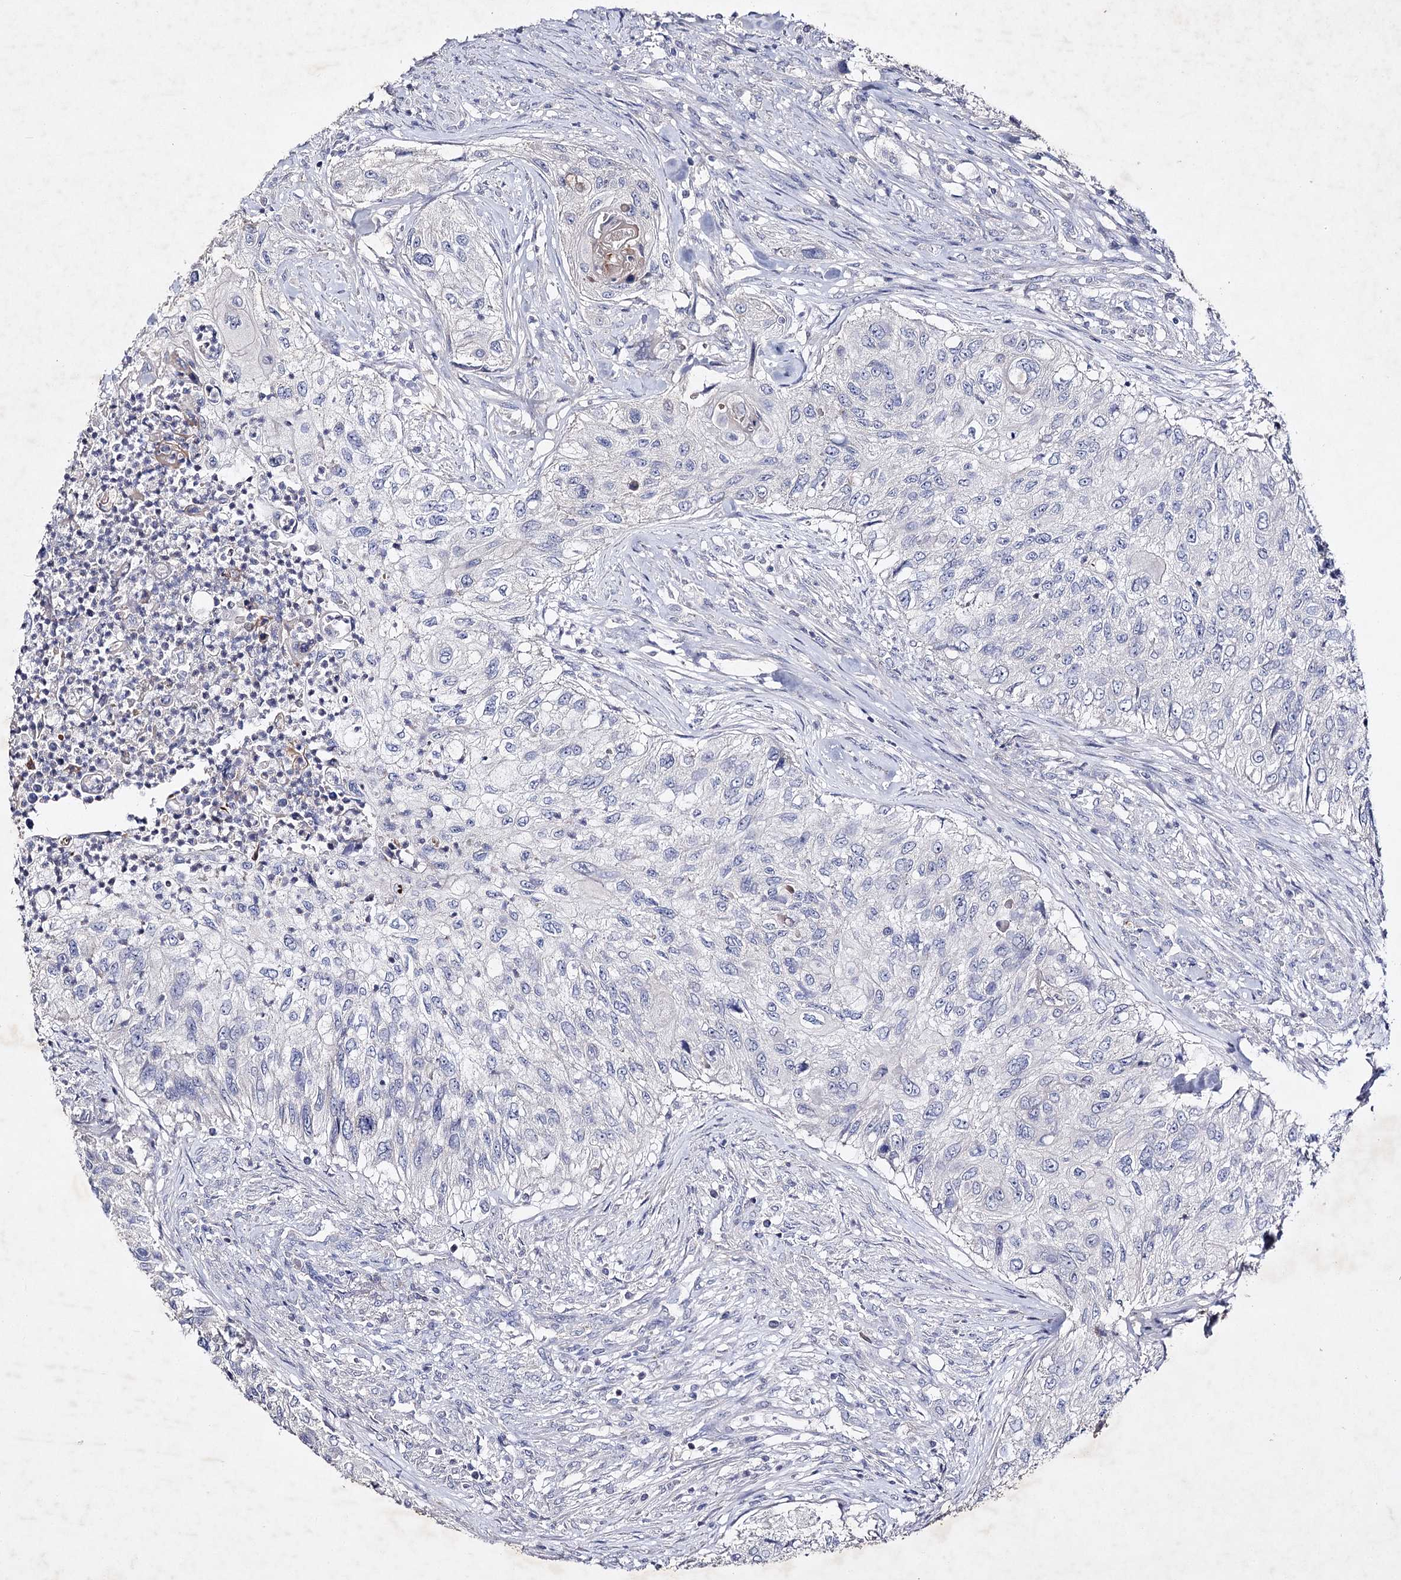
{"staining": {"intensity": "negative", "quantity": "none", "location": "none"}, "tissue": "urothelial cancer", "cell_type": "Tumor cells", "image_type": "cancer", "snomed": [{"axis": "morphology", "description": "Urothelial carcinoma, High grade"}, {"axis": "topography", "description": "Urinary bladder"}], "caption": "Immunohistochemistry (IHC) histopathology image of urothelial carcinoma (high-grade) stained for a protein (brown), which reveals no positivity in tumor cells.", "gene": "COX15", "patient": {"sex": "female", "age": 60}}